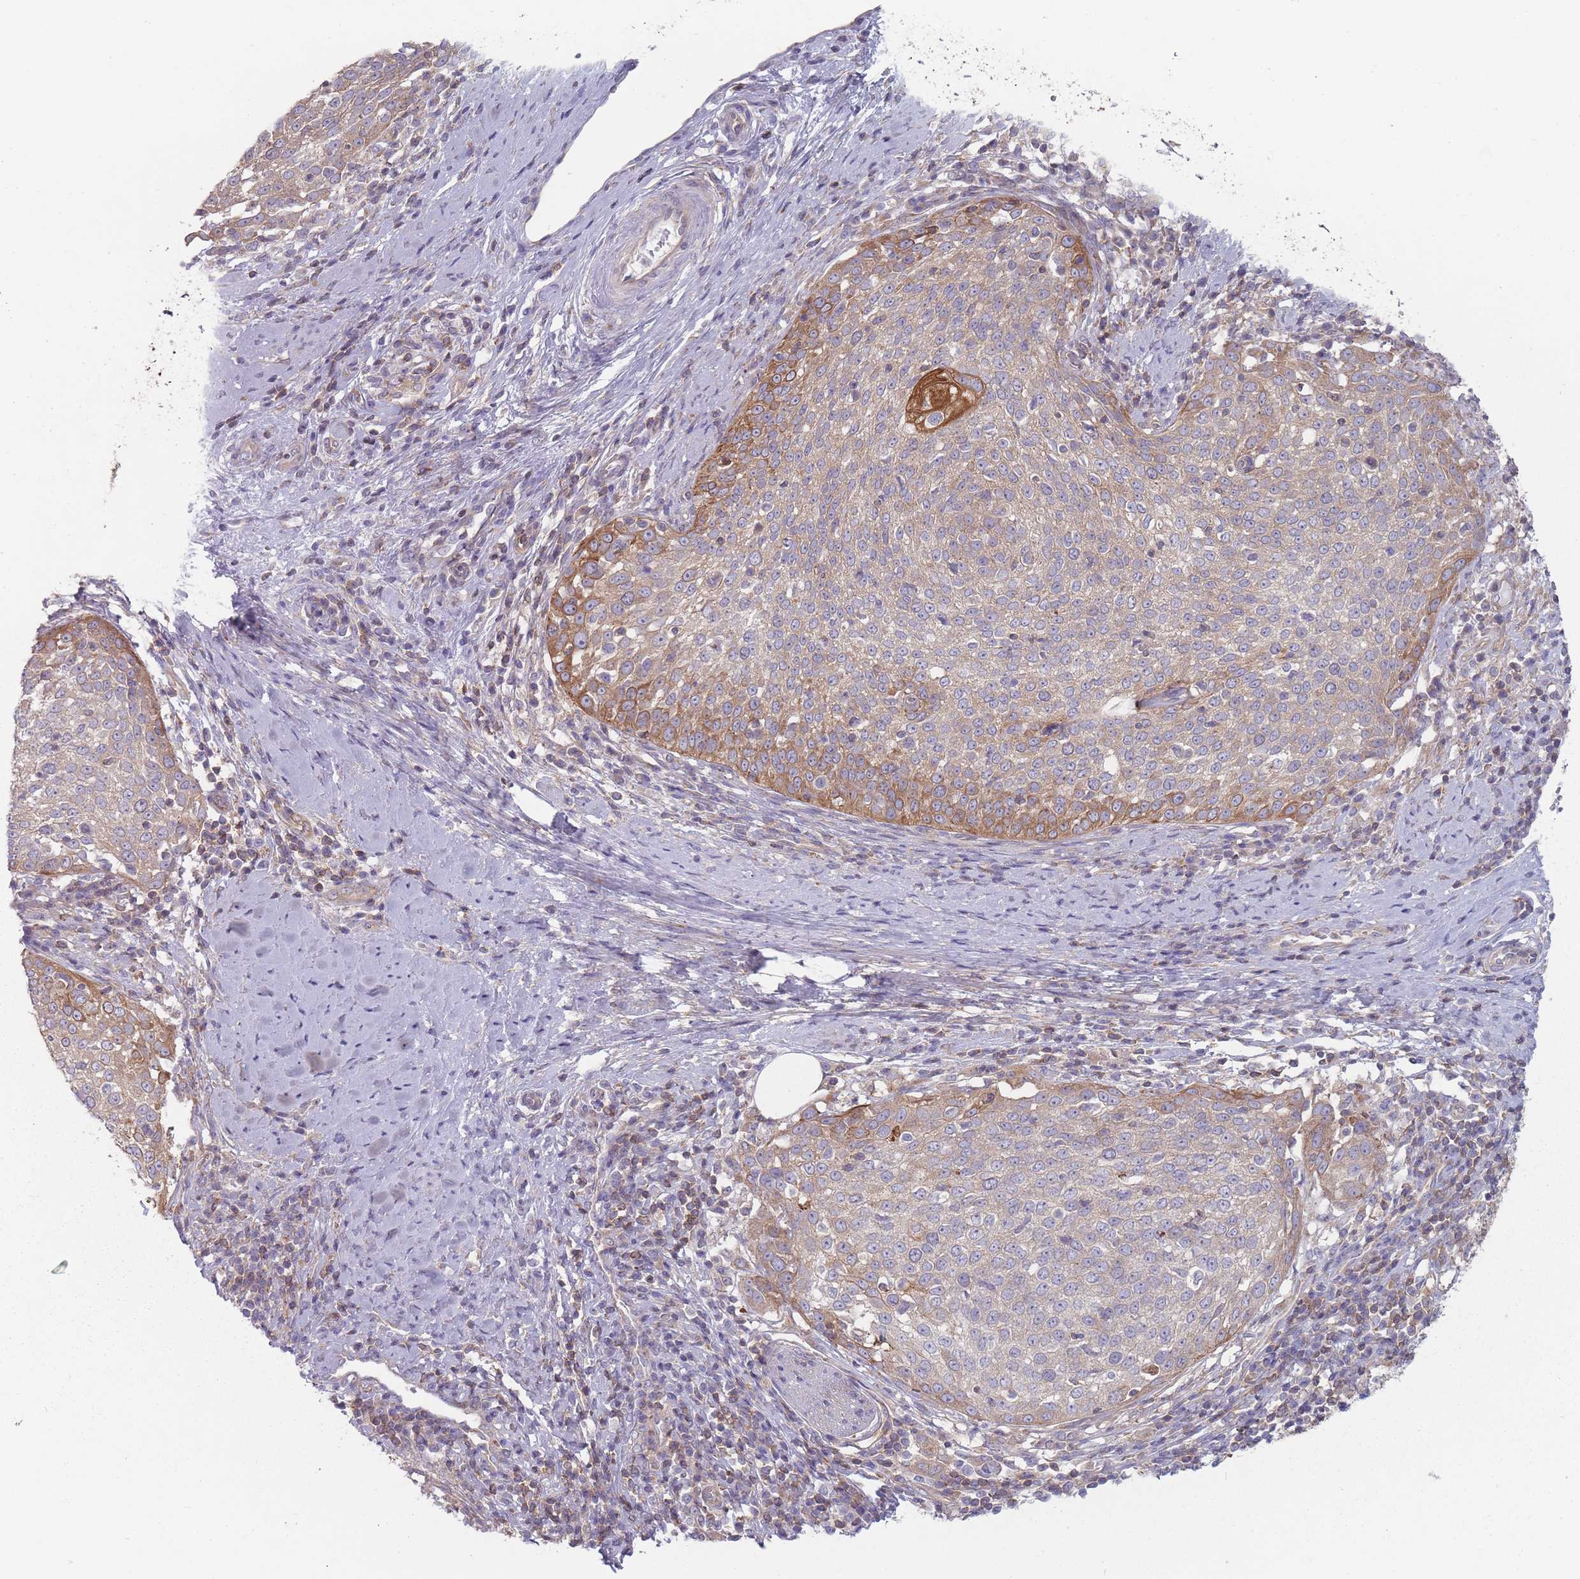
{"staining": {"intensity": "moderate", "quantity": "25%-75%", "location": "cytoplasmic/membranous"}, "tissue": "cervical cancer", "cell_type": "Tumor cells", "image_type": "cancer", "snomed": [{"axis": "morphology", "description": "Squamous cell carcinoma, NOS"}, {"axis": "topography", "description": "Cervix"}], "caption": "Immunohistochemistry of human cervical cancer exhibits medium levels of moderate cytoplasmic/membranous positivity in about 25%-75% of tumor cells.", "gene": "HSBP1L1", "patient": {"sex": "female", "age": 57}}